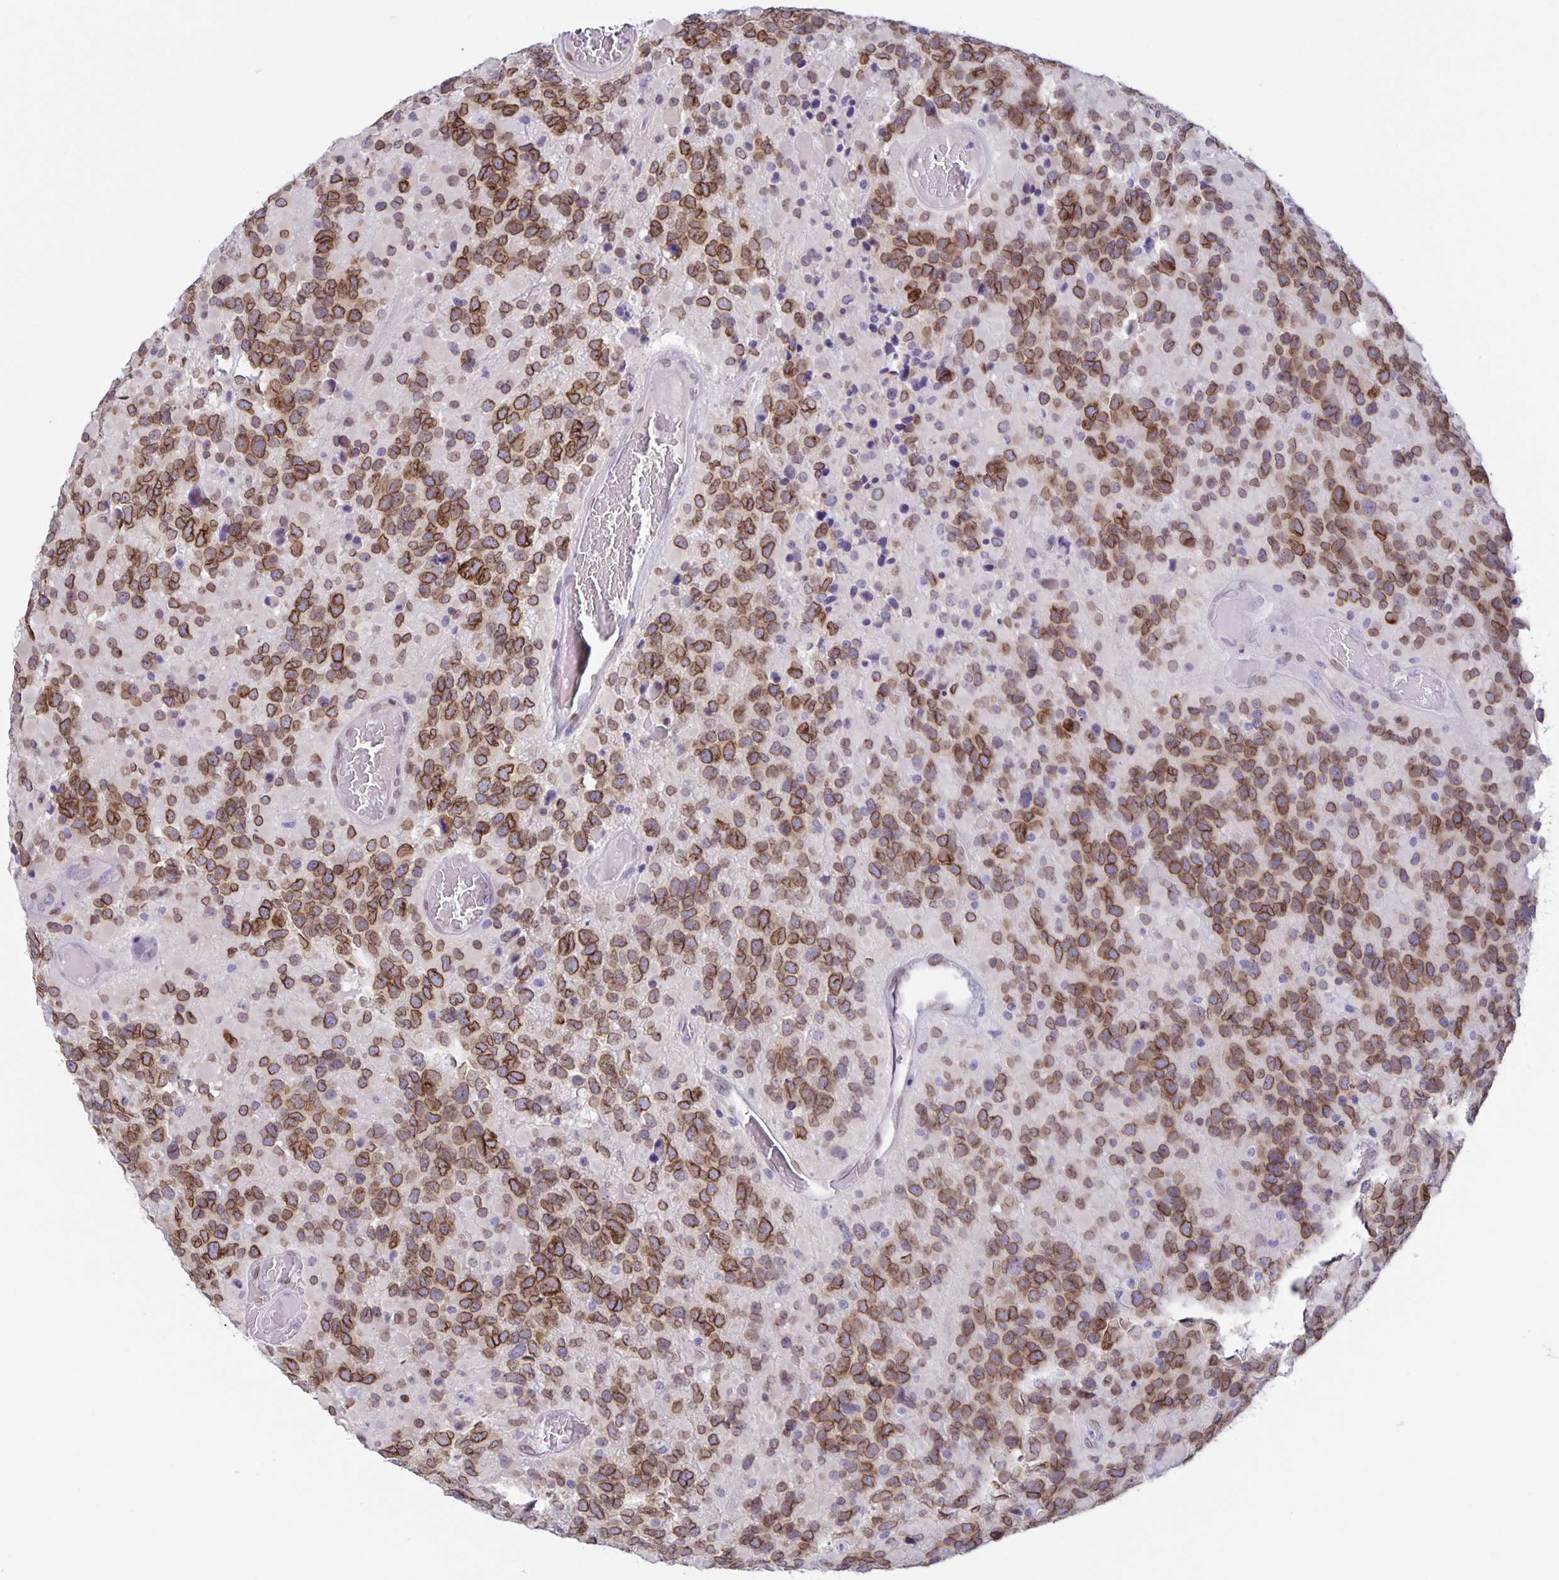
{"staining": {"intensity": "moderate", "quantity": ">75%", "location": "cytoplasmic/membranous,nuclear"}, "tissue": "glioma", "cell_type": "Tumor cells", "image_type": "cancer", "snomed": [{"axis": "morphology", "description": "Glioma, malignant, High grade"}, {"axis": "topography", "description": "Brain"}], "caption": "Protein staining displays moderate cytoplasmic/membranous and nuclear staining in approximately >75% of tumor cells in glioma.", "gene": "SYNE2", "patient": {"sex": "female", "age": 40}}